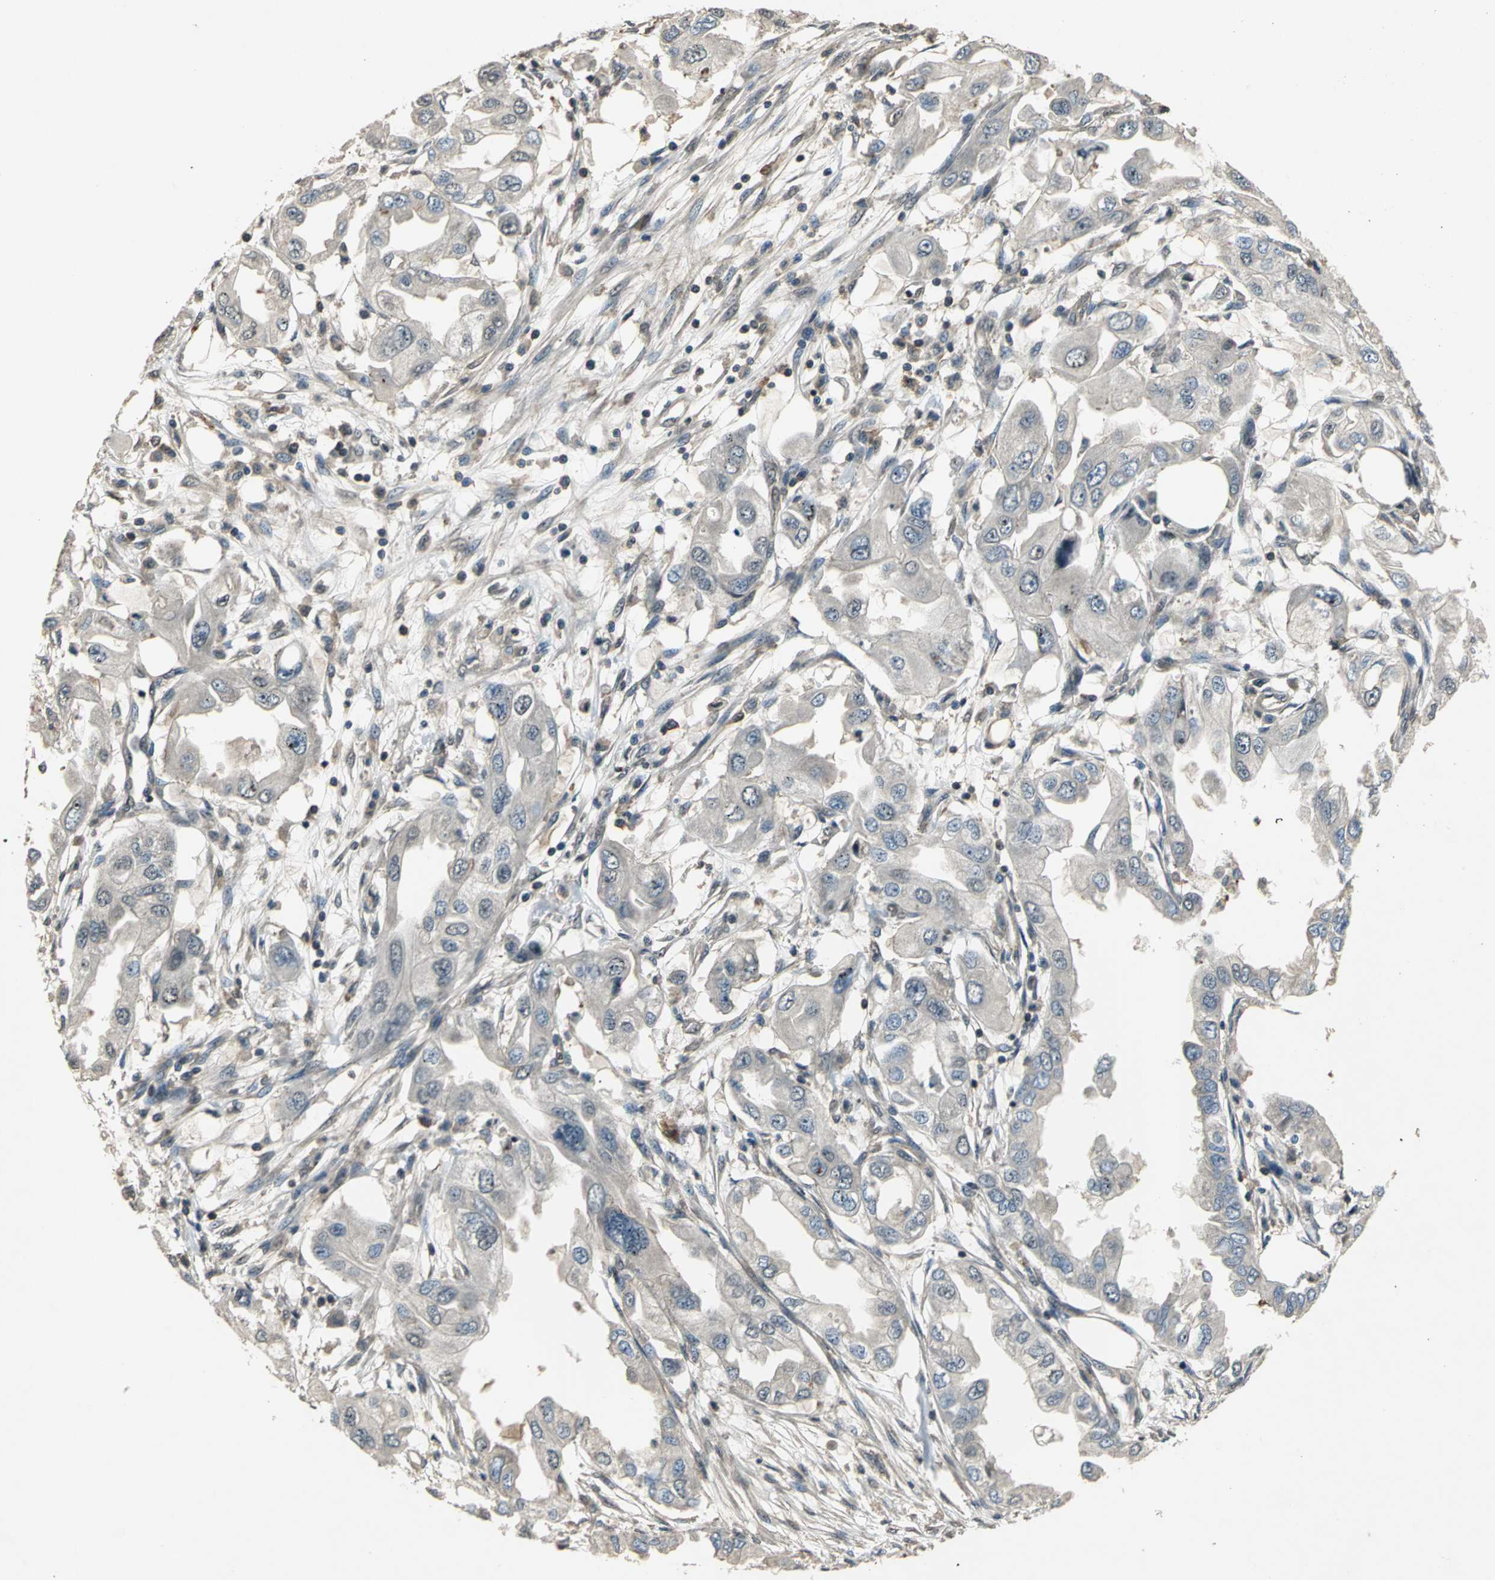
{"staining": {"intensity": "negative", "quantity": "none", "location": "none"}, "tissue": "endometrial cancer", "cell_type": "Tumor cells", "image_type": "cancer", "snomed": [{"axis": "morphology", "description": "Adenocarcinoma, NOS"}, {"axis": "topography", "description": "Endometrium"}], "caption": "The photomicrograph reveals no significant staining in tumor cells of endometrial cancer.", "gene": "EIF2B2", "patient": {"sex": "female", "age": 67}}